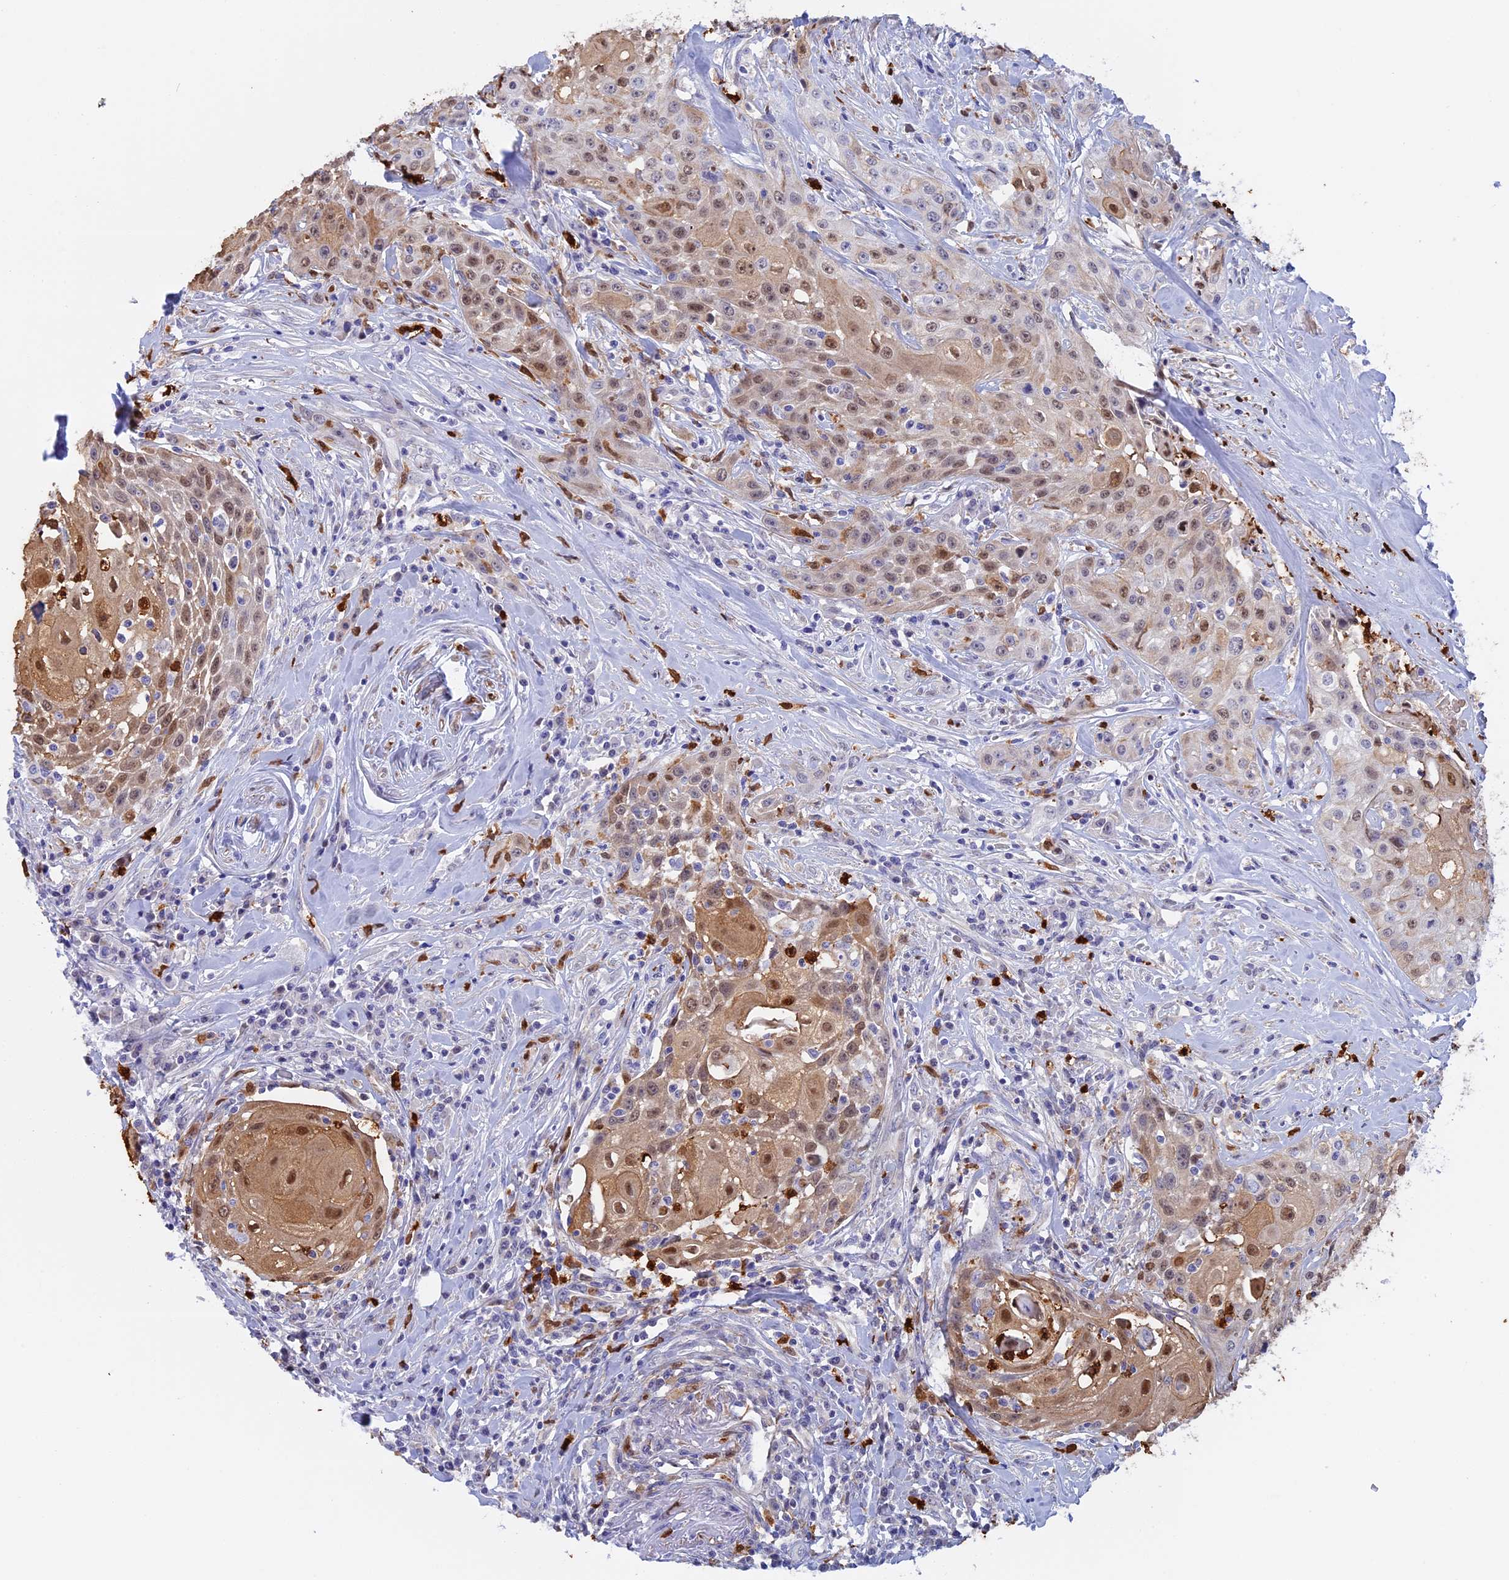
{"staining": {"intensity": "moderate", "quantity": ">75%", "location": "cytoplasmic/membranous,nuclear"}, "tissue": "head and neck cancer", "cell_type": "Tumor cells", "image_type": "cancer", "snomed": [{"axis": "morphology", "description": "Squamous cell carcinoma, NOS"}, {"axis": "topography", "description": "Oral tissue"}, {"axis": "topography", "description": "Head-Neck"}], "caption": "Moderate cytoplasmic/membranous and nuclear protein positivity is present in about >75% of tumor cells in head and neck cancer.", "gene": "SLC26A1", "patient": {"sex": "female", "age": 82}}